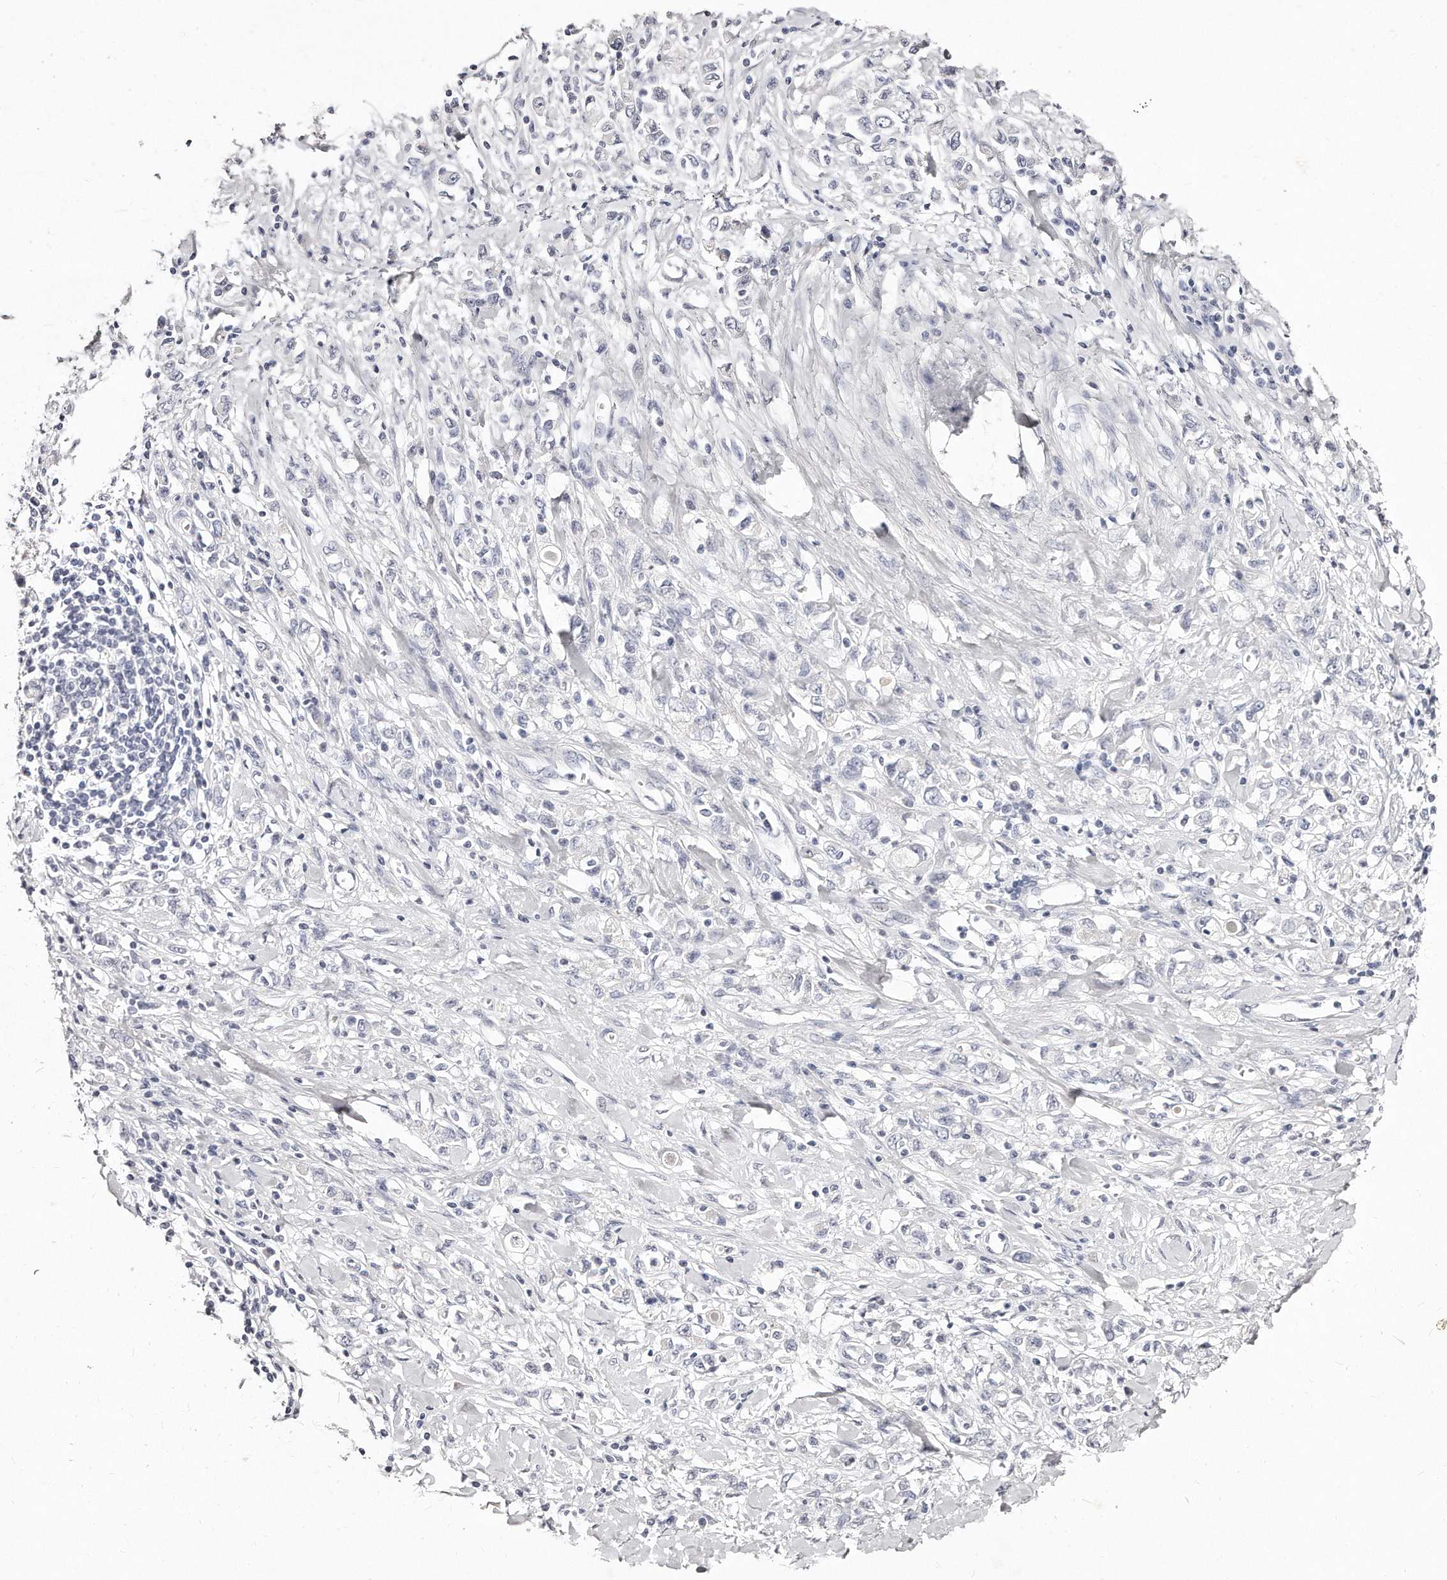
{"staining": {"intensity": "negative", "quantity": "none", "location": "none"}, "tissue": "stomach cancer", "cell_type": "Tumor cells", "image_type": "cancer", "snomed": [{"axis": "morphology", "description": "Adenocarcinoma, NOS"}, {"axis": "topography", "description": "Stomach"}], "caption": "This is a micrograph of immunohistochemistry staining of adenocarcinoma (stomach), which shows no positivity in tumor cells.", "gene": "GDA", "patient": {"sex": "female", "age": 76}}